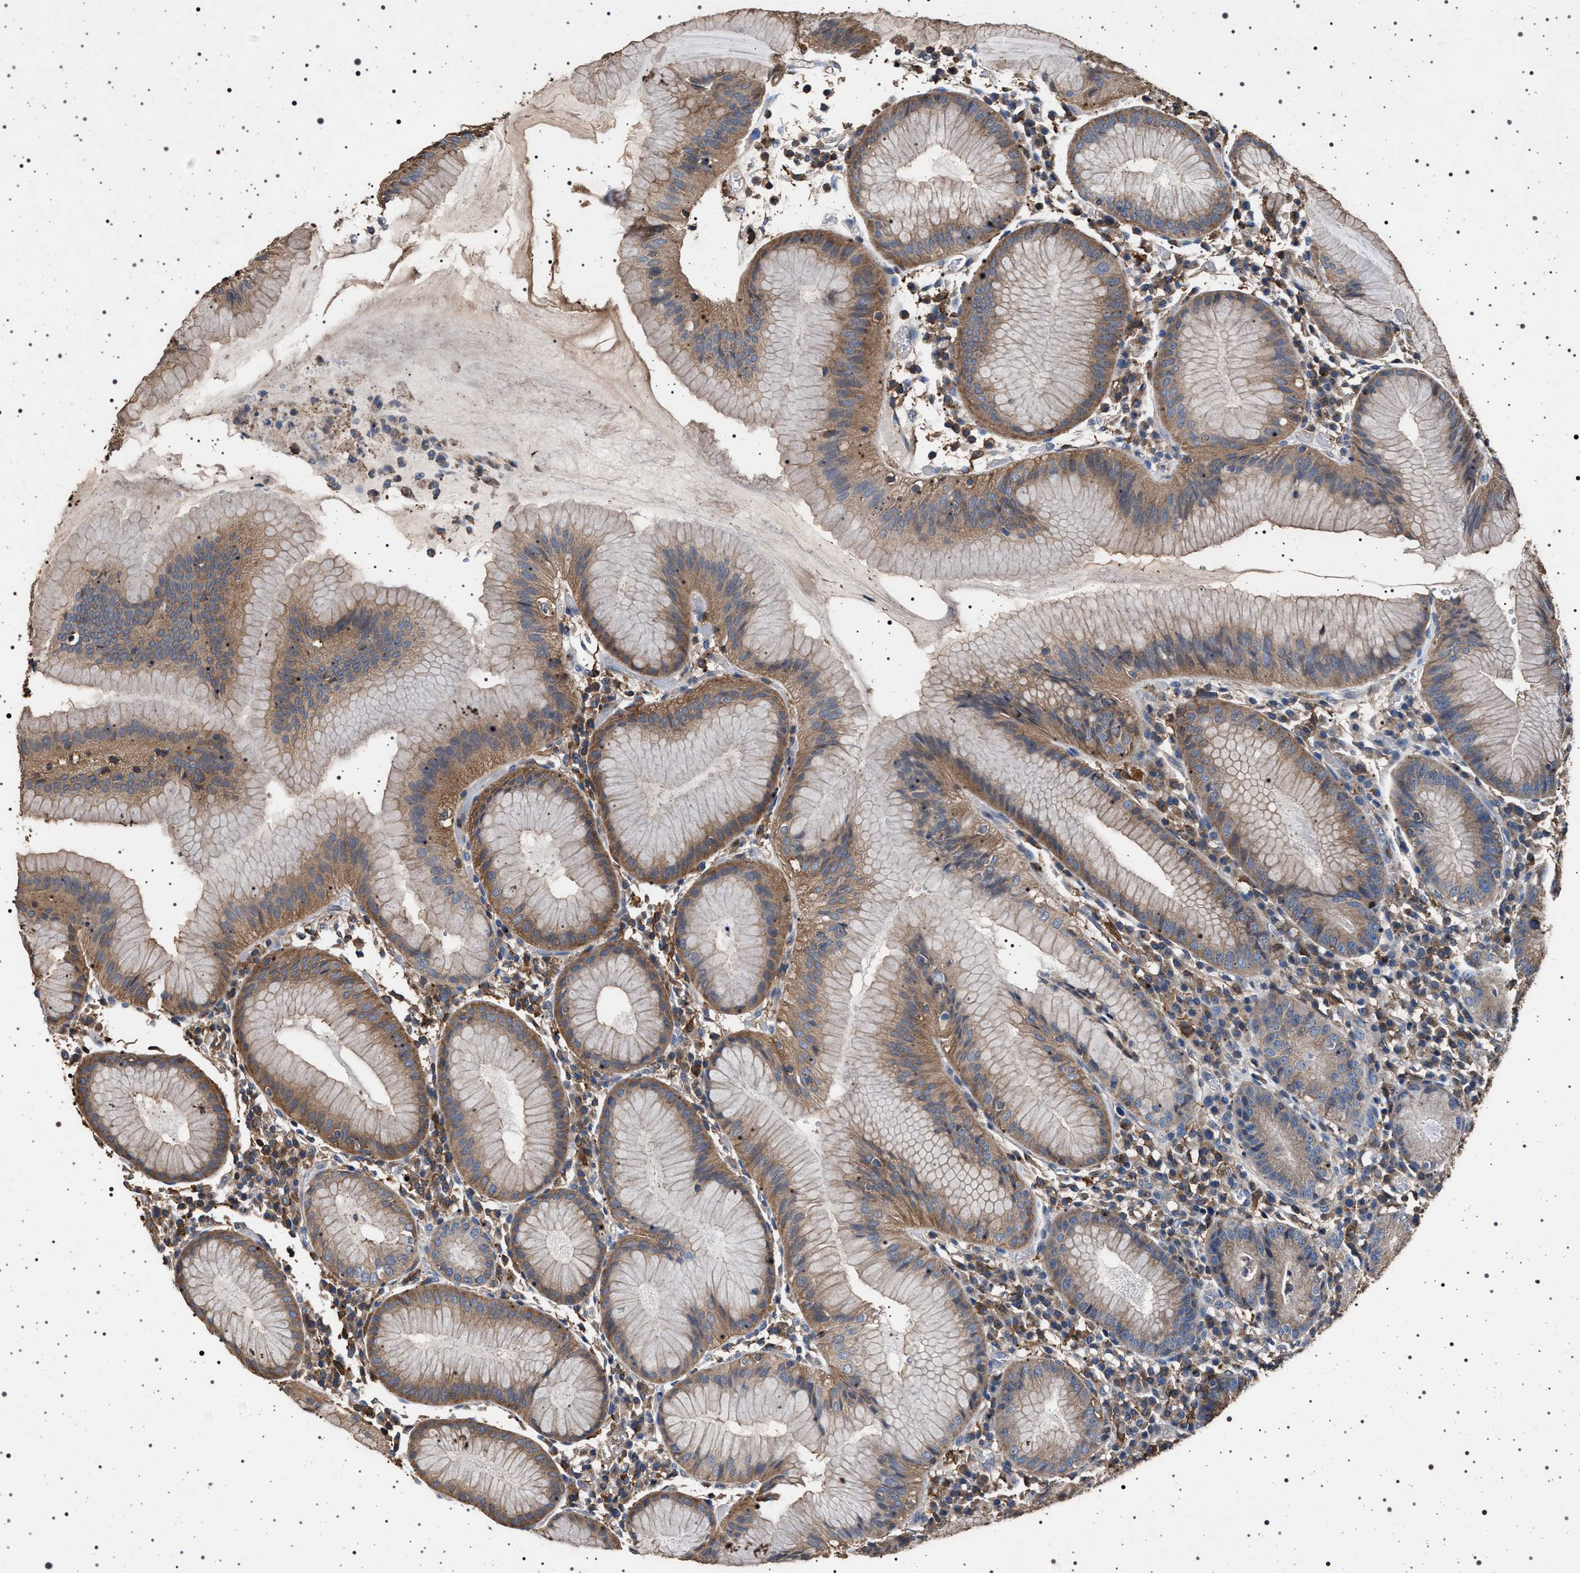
{"staining": {"intensity": "moderate", "quantity": "25%-75%", "location": "cytoplasmic/membranous"}, "tissue": "stomach", "cell_type": "Glandular cells", "image_type": "normal", "snomed": [{"axis": "morphology", "description": "Normal tissue, NOS"}, {"axis": "topography", "description": "Stomach"}, {"axis": "topography", "description": "Stomach, lower"}], "caption": "Human stomach stained for a protein (brown) demonstrates moderate cytoplasmic/membranous positive expression in about 25%-75% of glandular cells.", "gene": "SMAP2", "patient": {"sex": "female", "age": 75}}